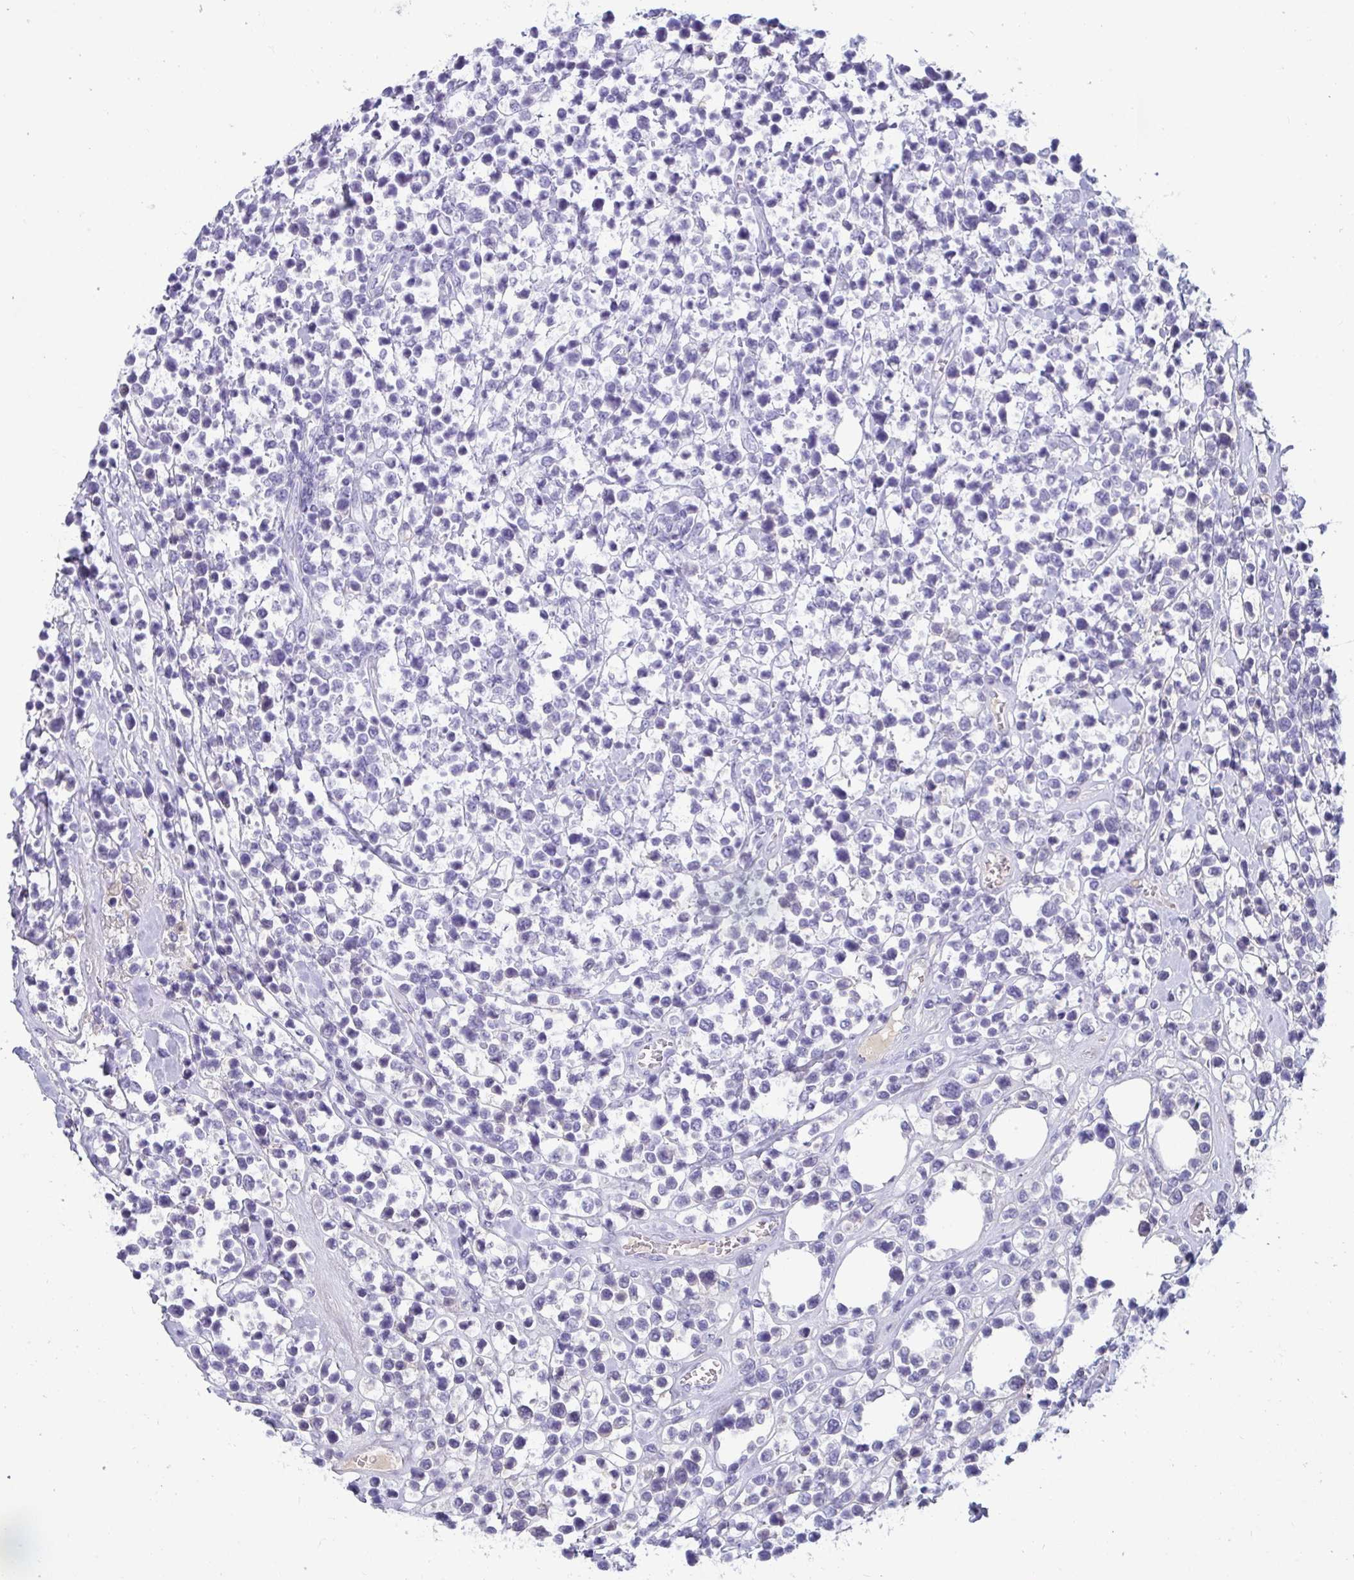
{"staining": {"intensity": "negative", "quantity": "none", "location": "none"}, "tissue": "lymphoma", "cell_type": "Tumor cells", "image_type": "cancer", "snomed": [{"axis": "morphology", "description": "Malignant lymphoma, non-Hodgkin's type, High grade"}, {"axis": "topography", "description": "Soft tissue"}], "caption": "Immunohistochemistry (IHC) histopathology image of neoplastic tissue: high-grade malignant lymphoma, non-Hodgkin's type stained with DAB (3,3'-diaminobenzidine) reveals no significant protein staining in tumor cells.", "gene": "NPY", "patient": {"sex": "female", "age": 56}}